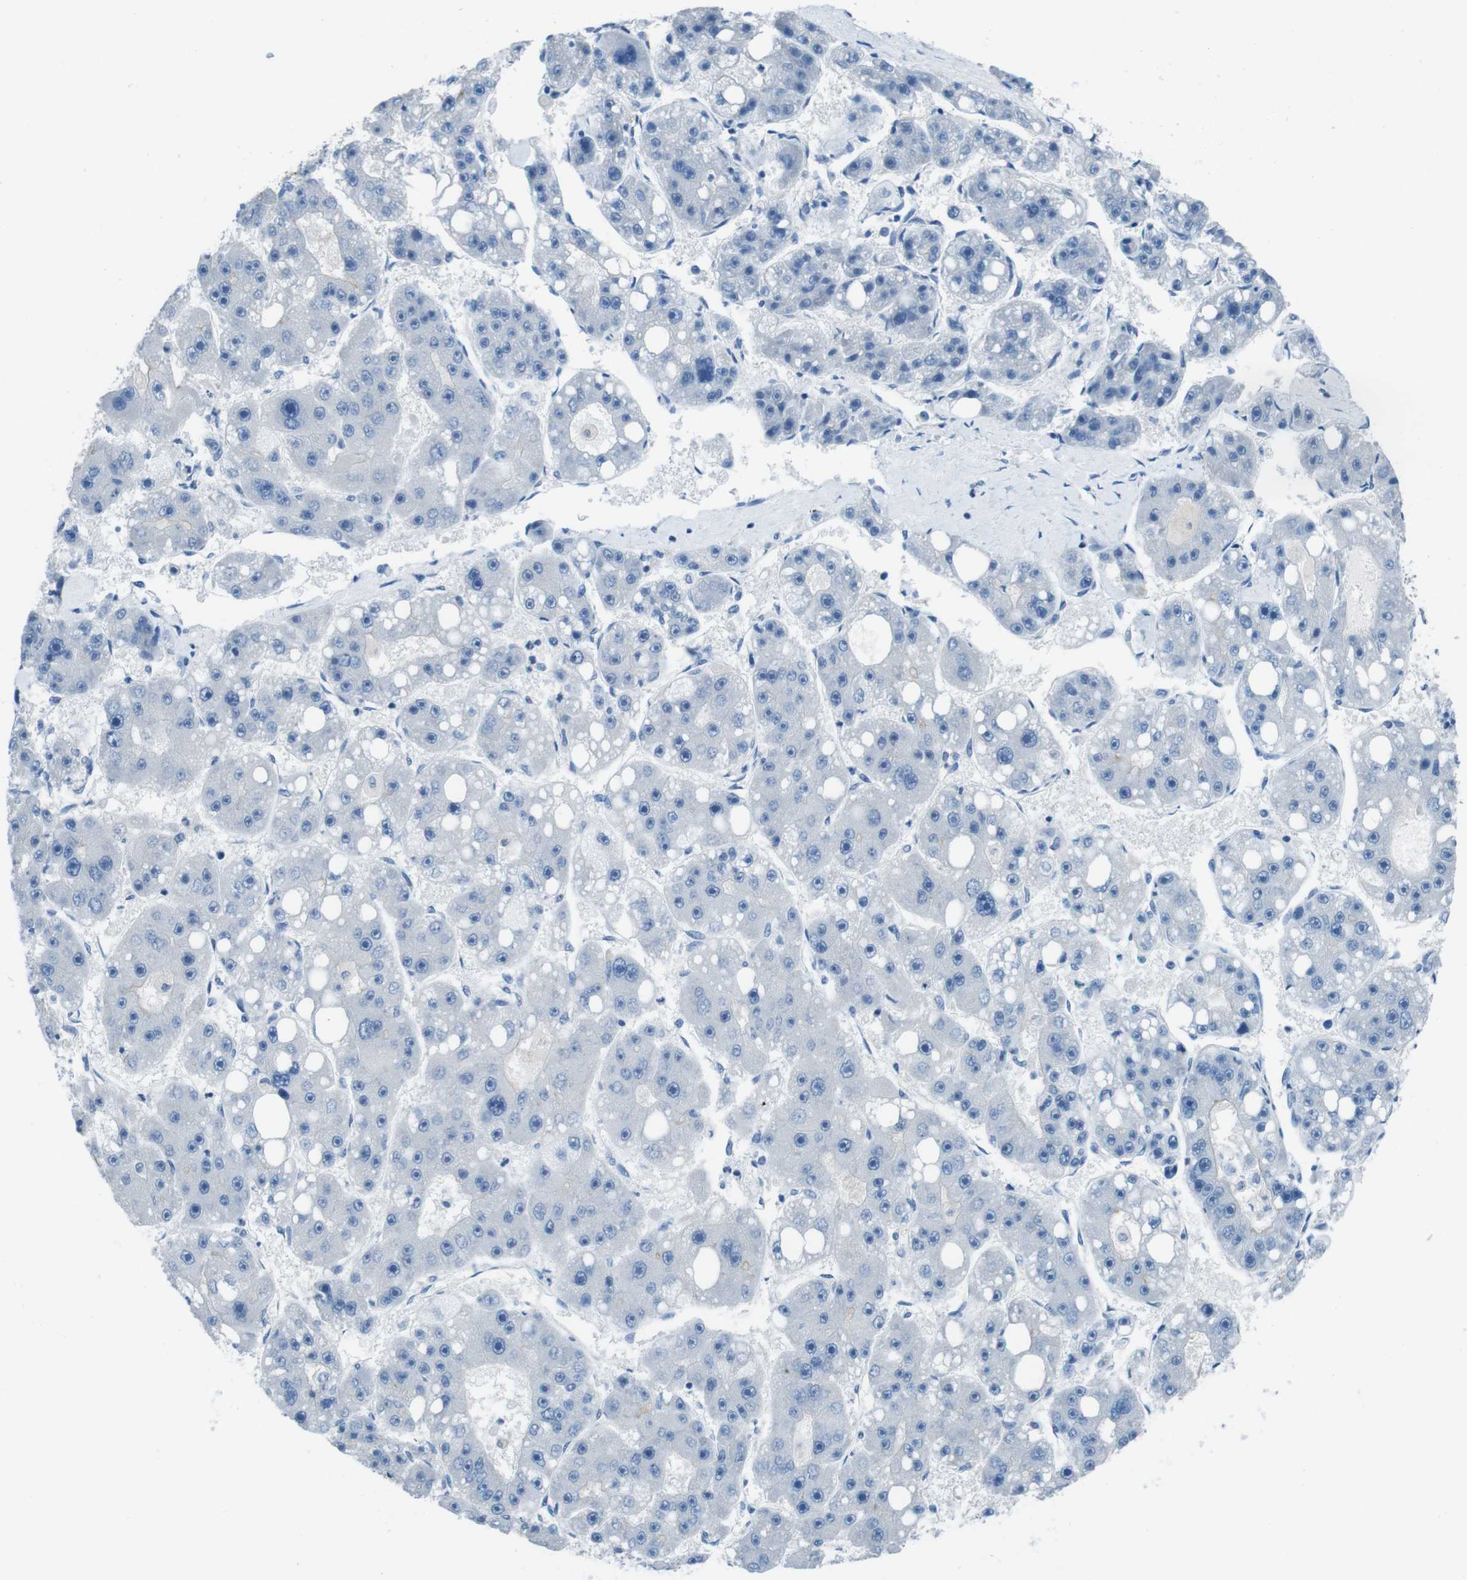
{"staining": {"intensity": "negative", "quantity": "none", "location": "none"}, "tissue": "liver cancer", "cell_type": "Tumor cells", "image_type": "cancer", "snomed": [{"axis": "morphology", "description": "Carcinoma, Hepatocellular, NOS"}, {"axis": "topography", "description": "Liver"}], "caption": "The photomicrograph exhibits no staining of tumor cells in hepatocellular carcinoma (liver).", "gene": "NANOS2", "patient": {"sex": "female", "age": 61}}